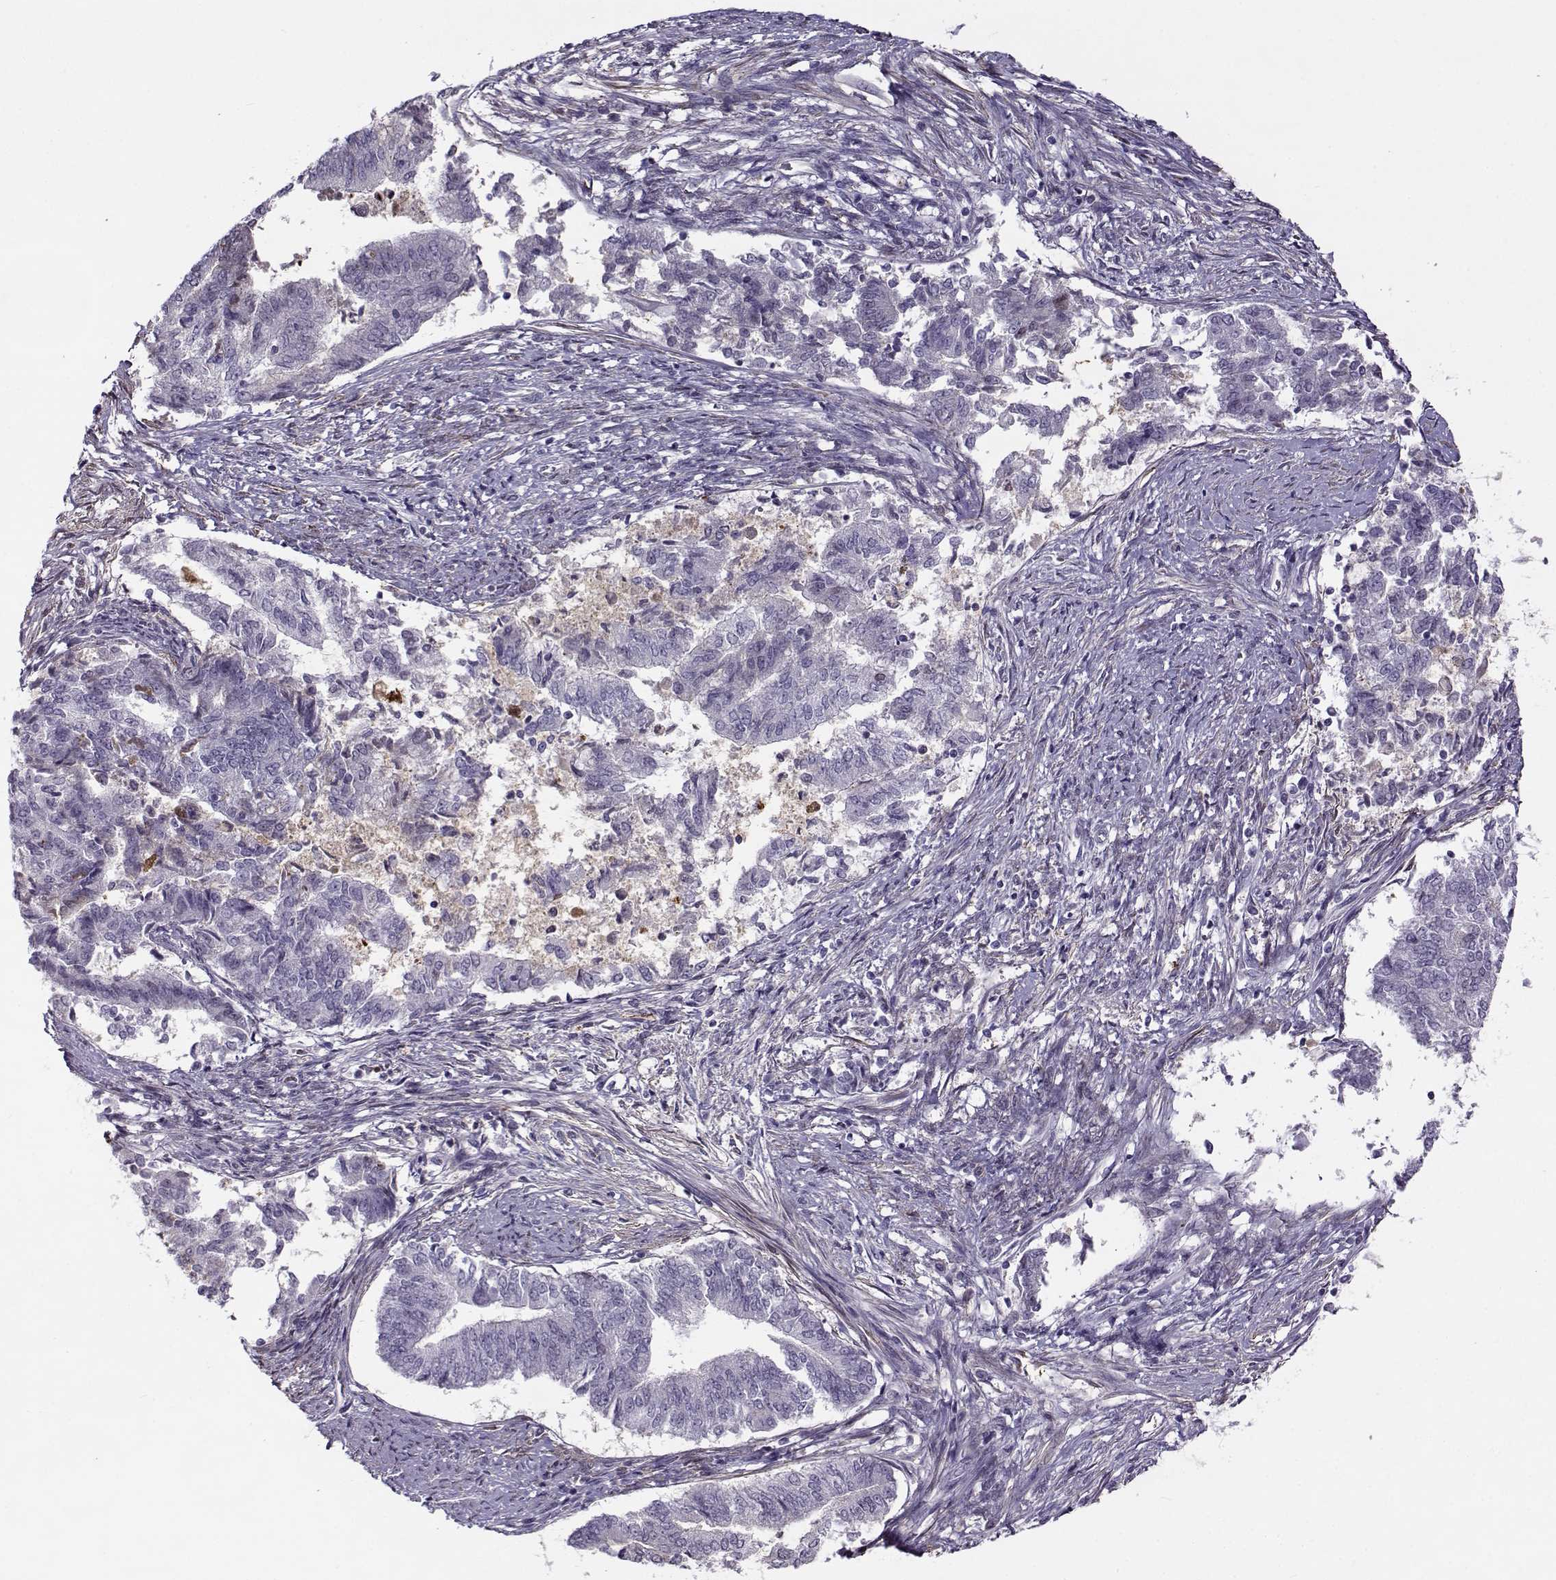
{"staining": {"intensity": "negative", "quantity": "none", "location": "none"}, "tissue": "endometrial cancer", "cell_type": "Tumor cells", "image_type": "cancer", "snomed": [{"axis": "morphology", "description": "Adenocarcinoma, NOS"}, {"axis": "topography", "description": "Endometrium"}], "caption": "This photomicrograph is of endometrial adenocarcinoma stained with IHC to label a protein in brown with the nuclei are counter-stained blue. There is no positivity in tumor cells.", "gene": "UCP3", "patient": {"sex": "female", "age": 65}}